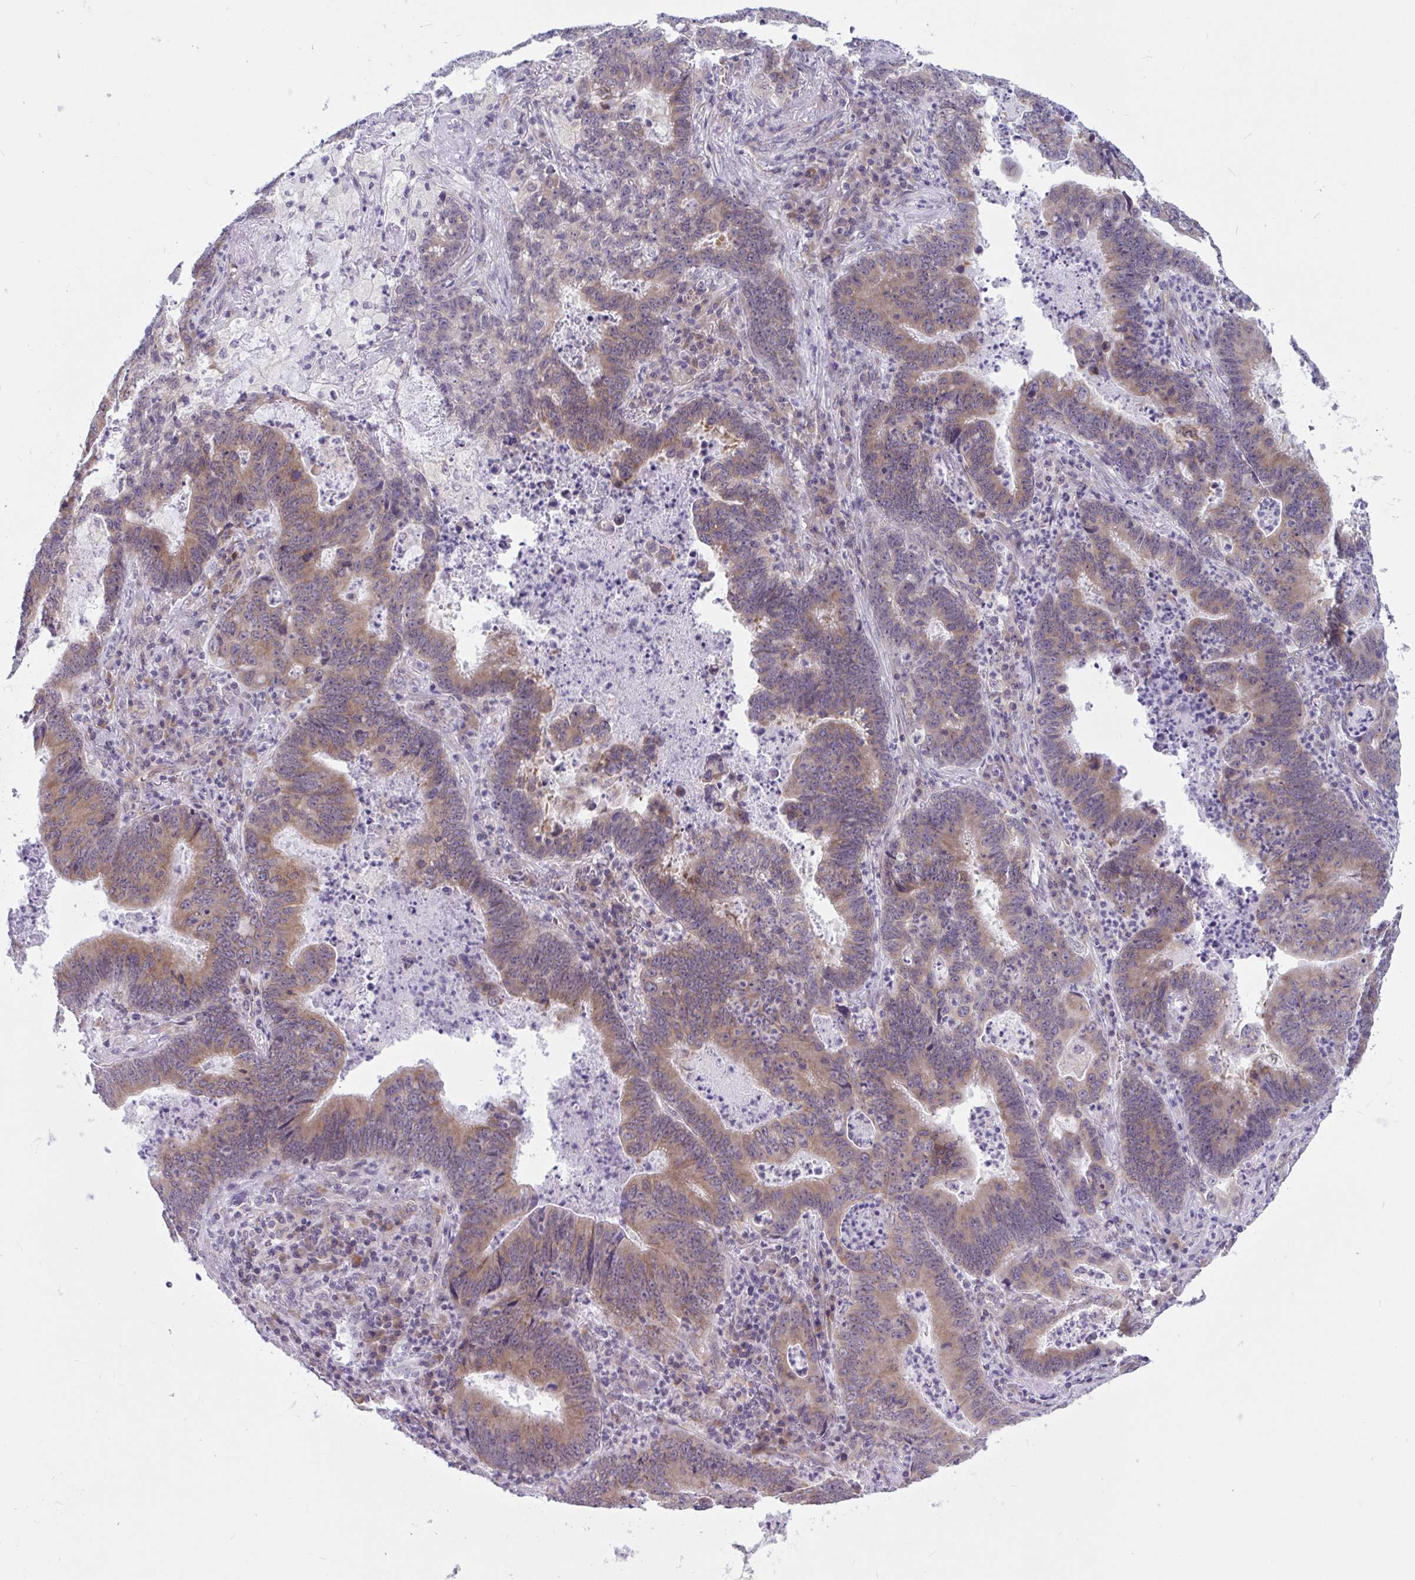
{"staining": {"intensity": "moderate", "quantity": ">75%", "location": "cytoplasmic/membranous"}, "tissue": "lung cancer", "cell_type": "Tumor cells", "image_type": "cancer", "snomed": [{"axis": "morphology", "description": "Aneuploidy"}, {"axis": "morphology", "description": "Adenocarcinoma, NOS"}, {"axis": "morphology", "description": "Adenocarcinoma primary or metastatic"}, {"axis": "topography", "description": "Lung"}], "caption": "An immunohistochemistry photomicrograph of tumor tissue is shown. Protein staining in brown shows moderate cytoplasmic/membranous positivity in adenocarcinoma primary or metastatic (lung) within tumor cells.", "gene": "CAMLG", "patient": {"sex": "female", "age": 75}}